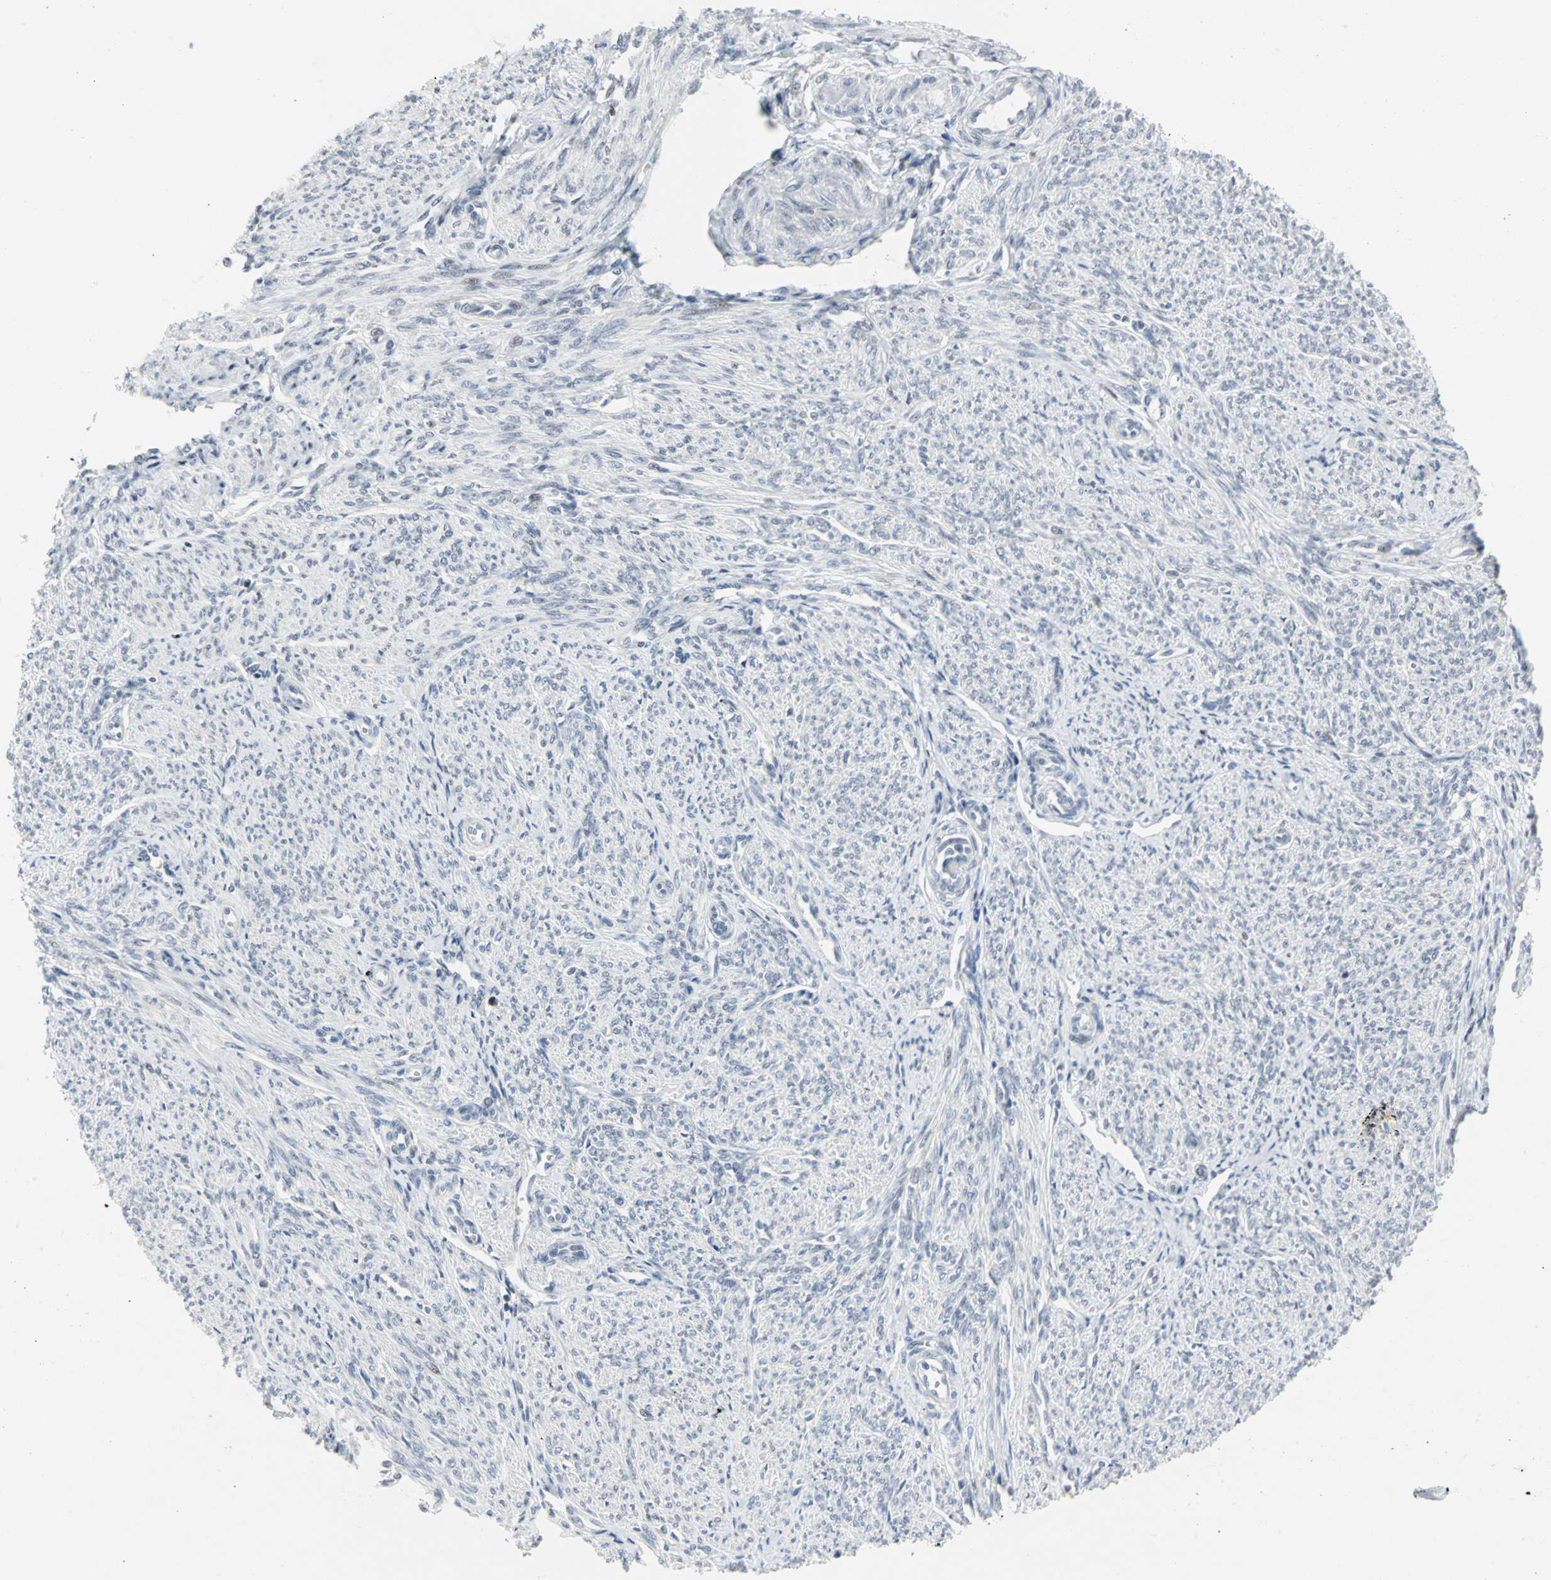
{"staining": {"intensity": "negative", "quantity": "none", "location": "none"}, "tissue": "smooth muscle", "cell_type": "Smooth muscle cells", "image_type": "normal", "snomed": [{"axis": "morphology", "description": "Normal tissue, NOS"}, {"axis": "topography", "description": "Smooth muscle"}], "caption": "IHC histopathology image of benign human smooth muscle stained for a protein (brown), which exhibits no positivity in smooth muscle cells.", "gene": "RPA1", "patient": {"sex": "female", "age": 65}}